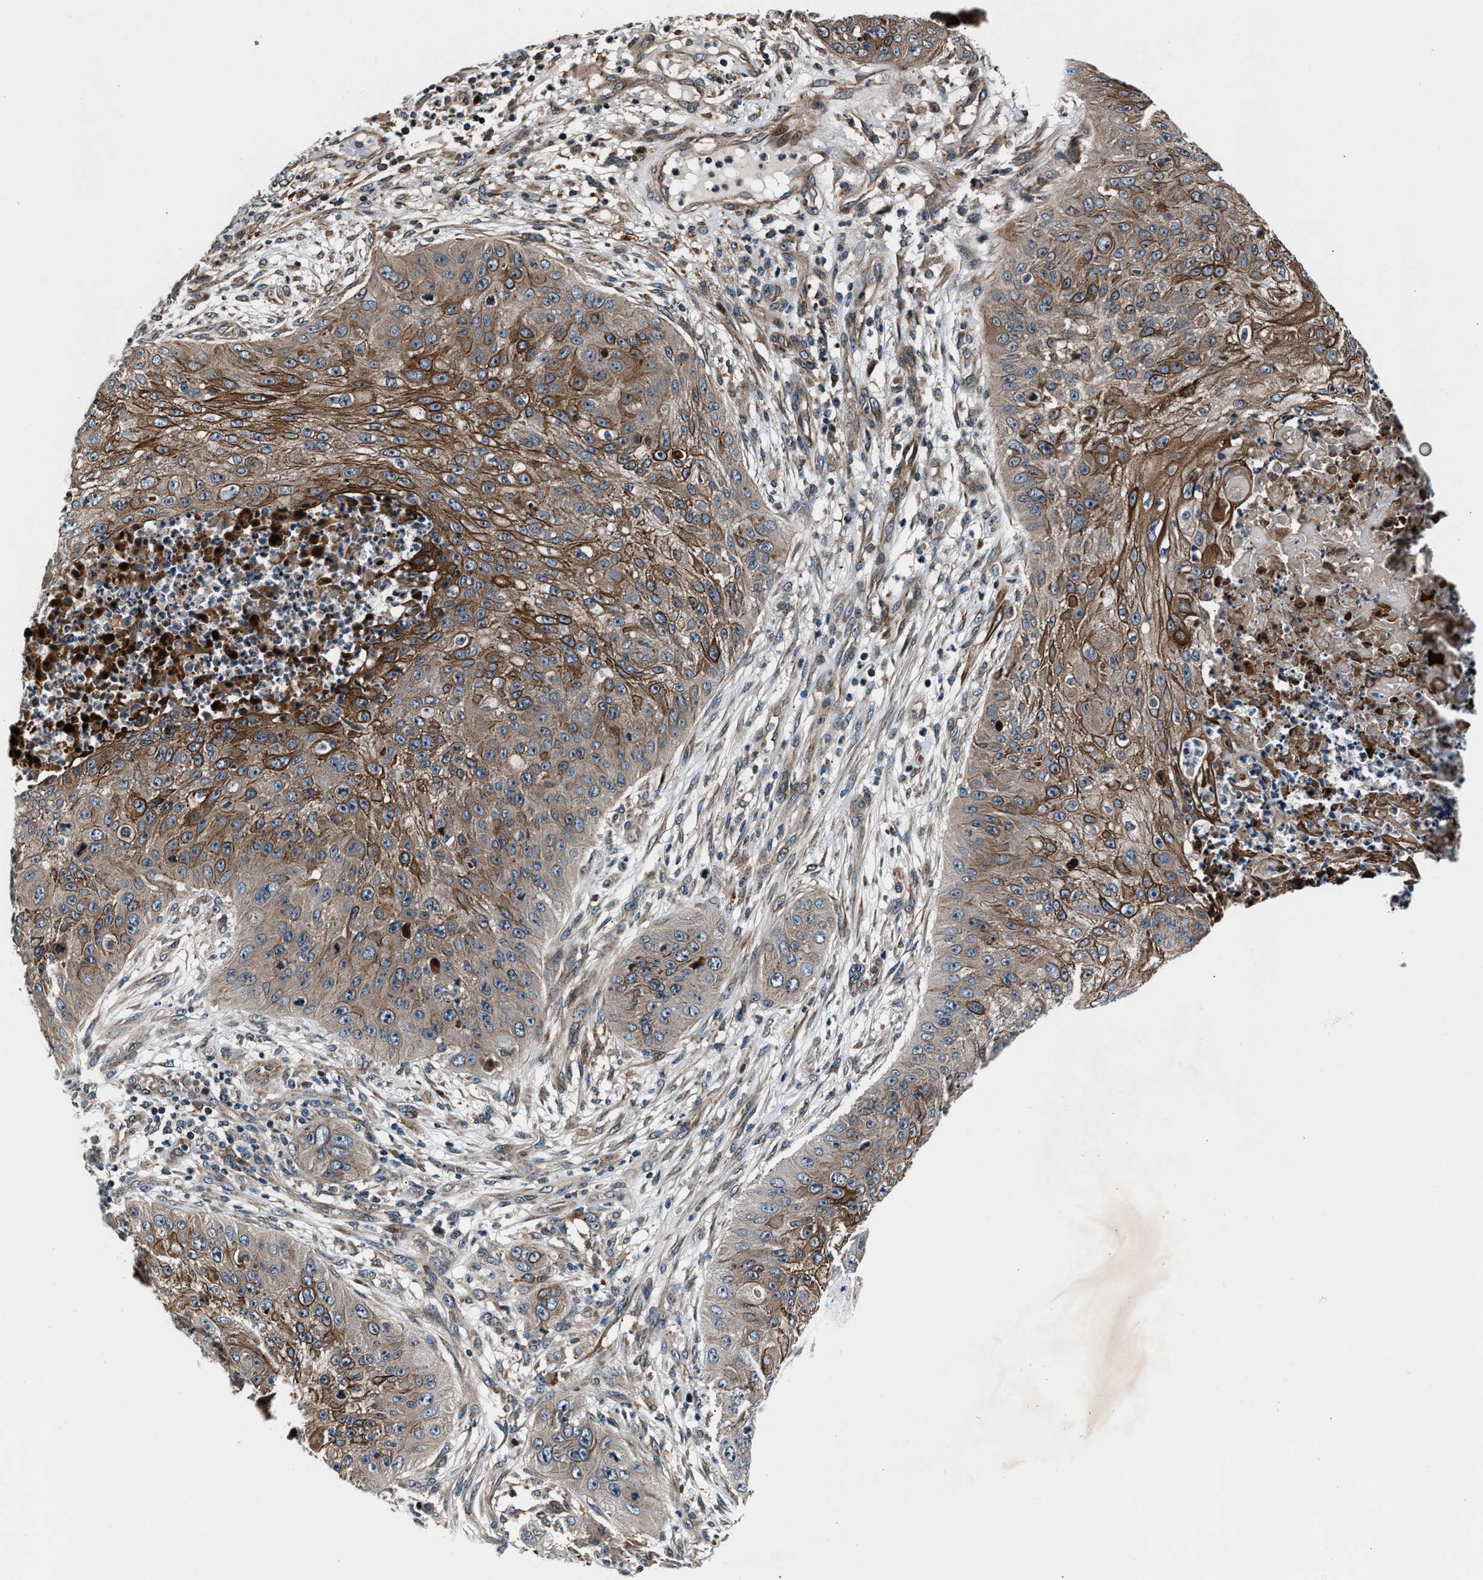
{"staining": {"intensity": "moderate", "quantity": ">75%", "location": "cytoplasmic/membranous"}, "tissue": "skin cancer", "cell_type": "Tumor cells", "image_type": "cancer", "snomed": [{"axis": "morphology", "description": "Squamous cell carcinoma, NOS"}, {"axis": "topography", "description": "Skin"}], "caption": "Immunohistochemical staining of skin squamous cell carcinoma demonstrates moderate cytoplasmic/membranous protein staining in approximately >75% of tumor cells. (Brightfield microscopy of DAB IHC at high magnification).", "gene": "DYNC2I1", "patient": {"sex": "female", "age": 80}}